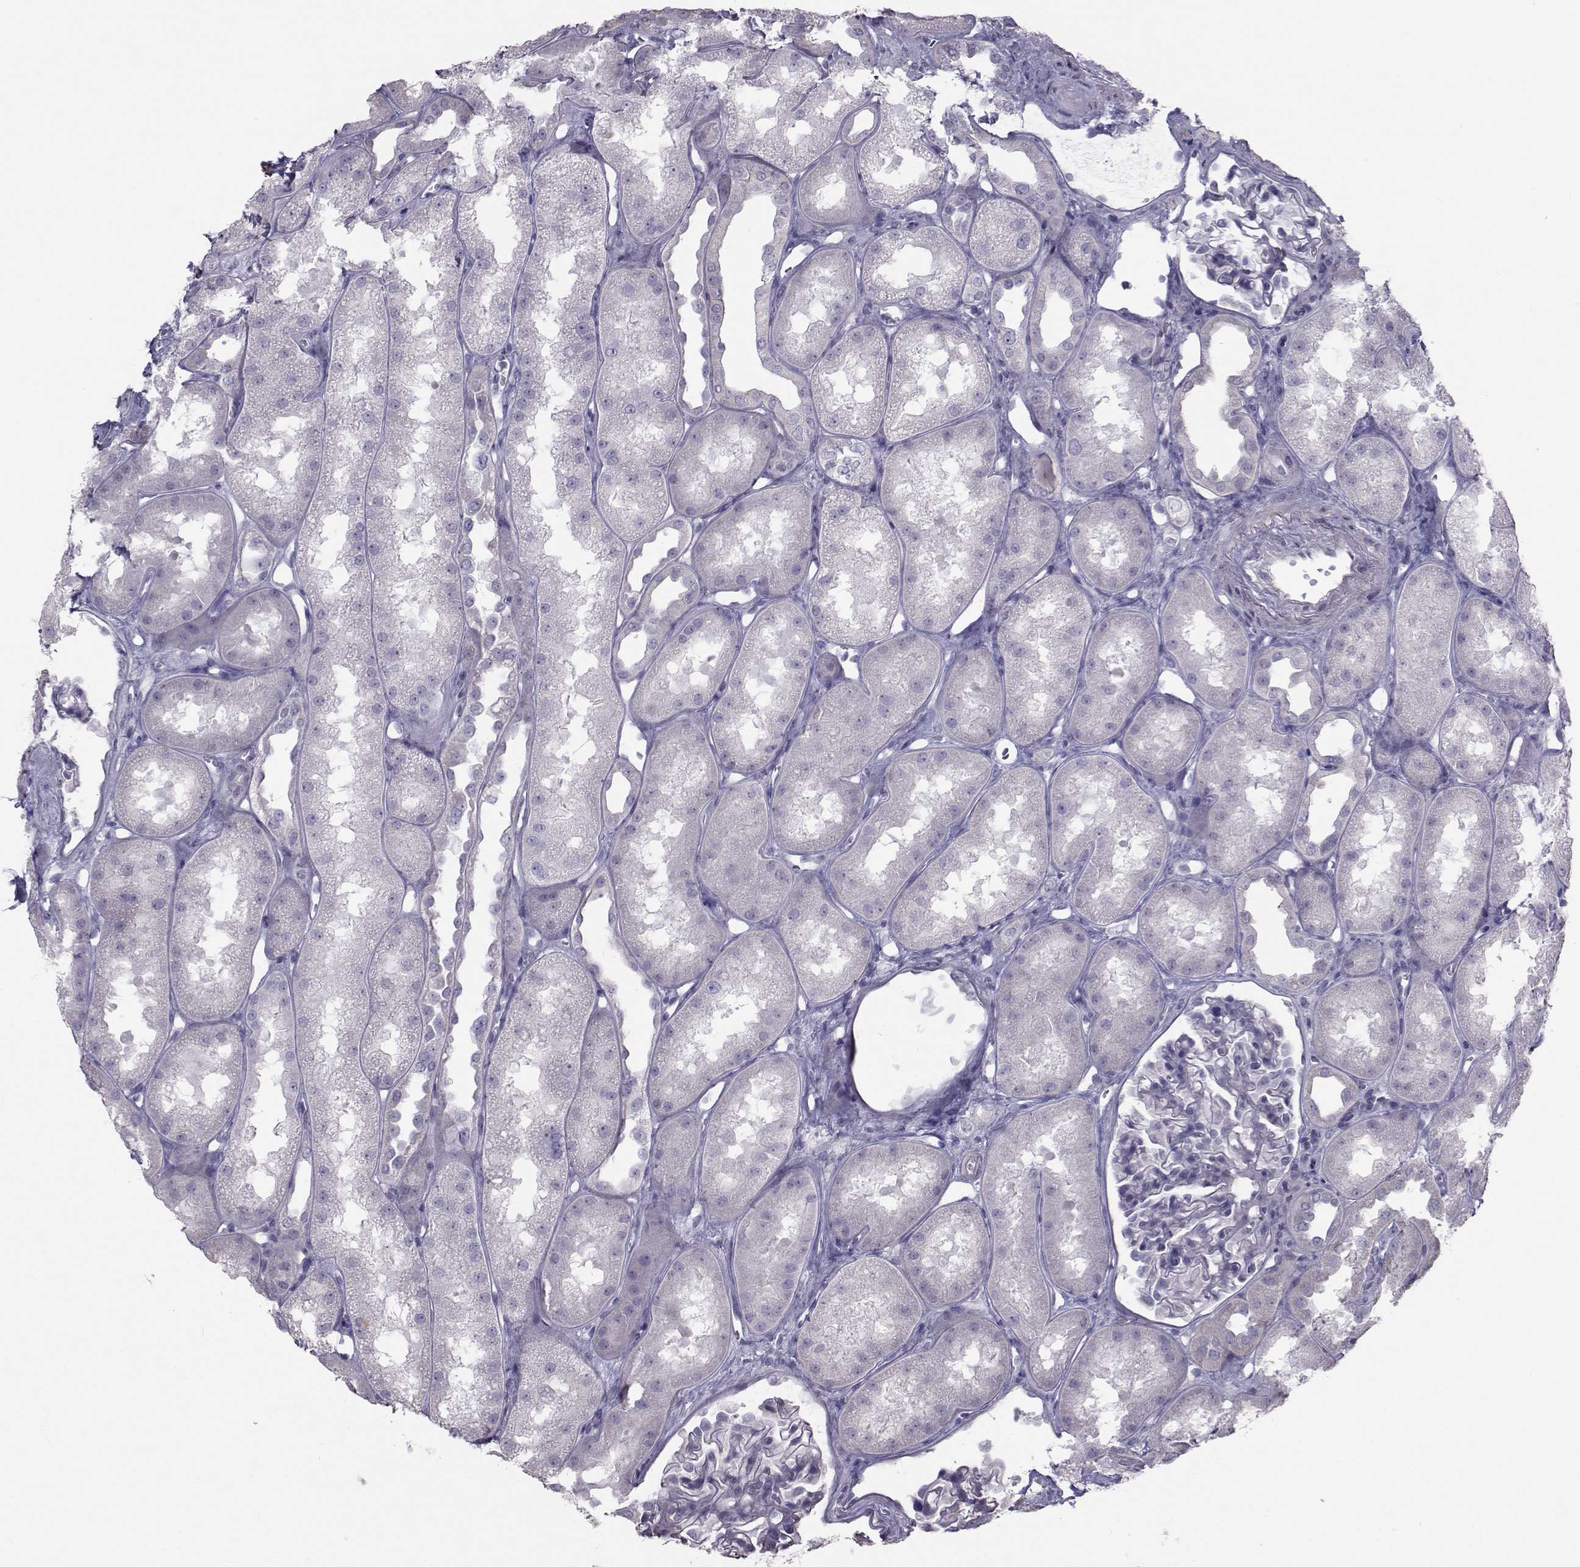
{"staining": {"intensity": "negative", "quantity": "none", "location": "none"}, "tissue": "kidney", "cell_type": "Cells in glomeruli", "image_type": "normal", "snomed": [{"axis": "morphology", "description": "Normal tissue, NOS"}, {"axis": "topography", "description": "Kidney"}], "caption": "An IHC micrograph of unremarkable kidney is shown. There is no staining in cells in glomeruli of kidney.", "gene": "GARIN3", "patient": {"sex": "male", "age": 61}}